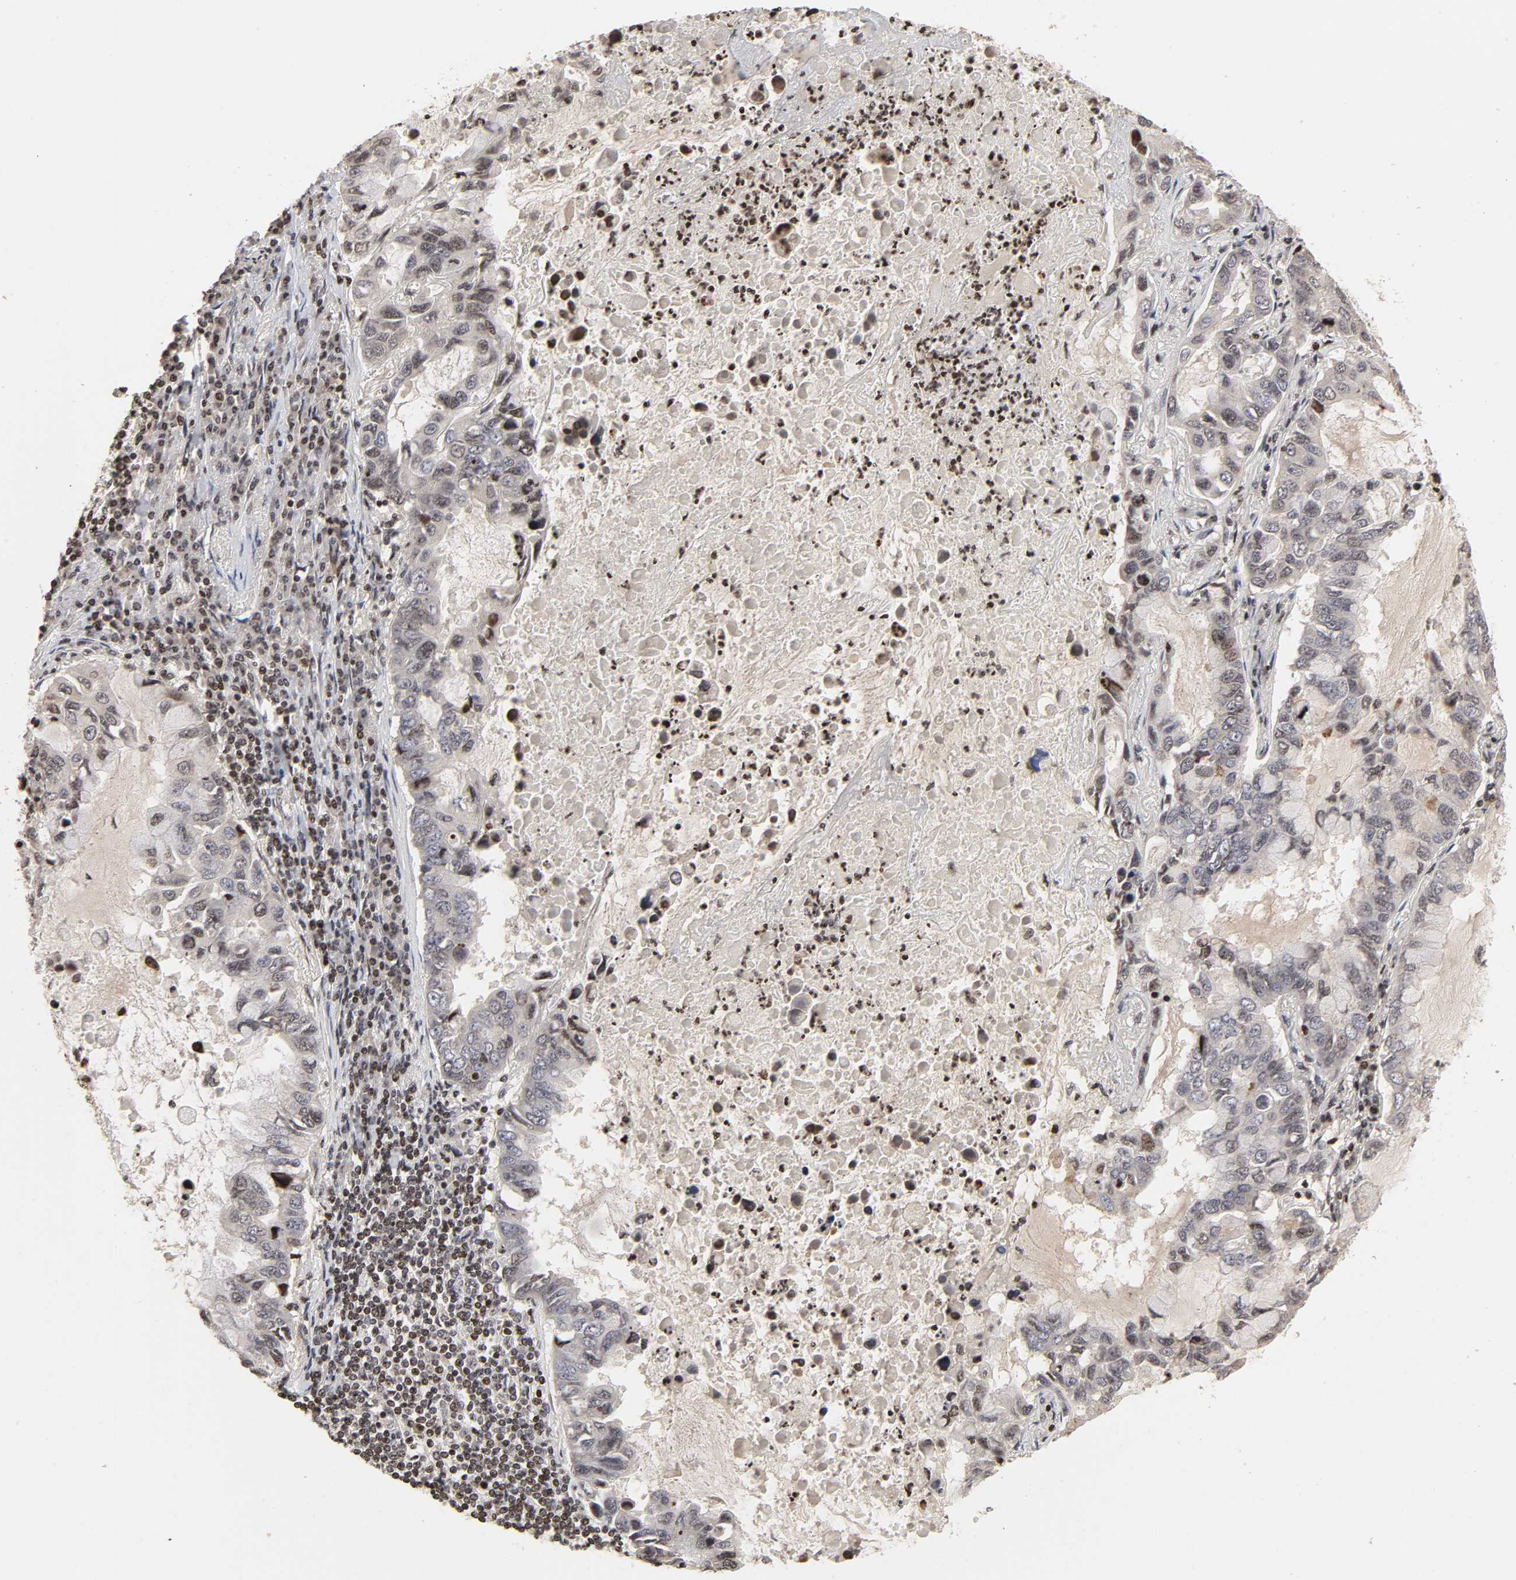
{"staining": {"intensity": "weak", "quantity": "<25%", "location": "nuclear"}, "tissue": "lung cancer", "cell_type": "Tumor cells", "image_type": "cancer", "snomed": [{"axis": "morphology", "description": "Adenocarcinoma, NOS"}, {"axis": "topography", "description": "Lung"}], "caption": "A high-resolution image shows immunohistochemistry (IHC) staining of lung adenocarcinoma, which reveals no significant positivity in tumor cells.", "gene": "ZNF473", "patient": {"sex": "male", "age": 64}}